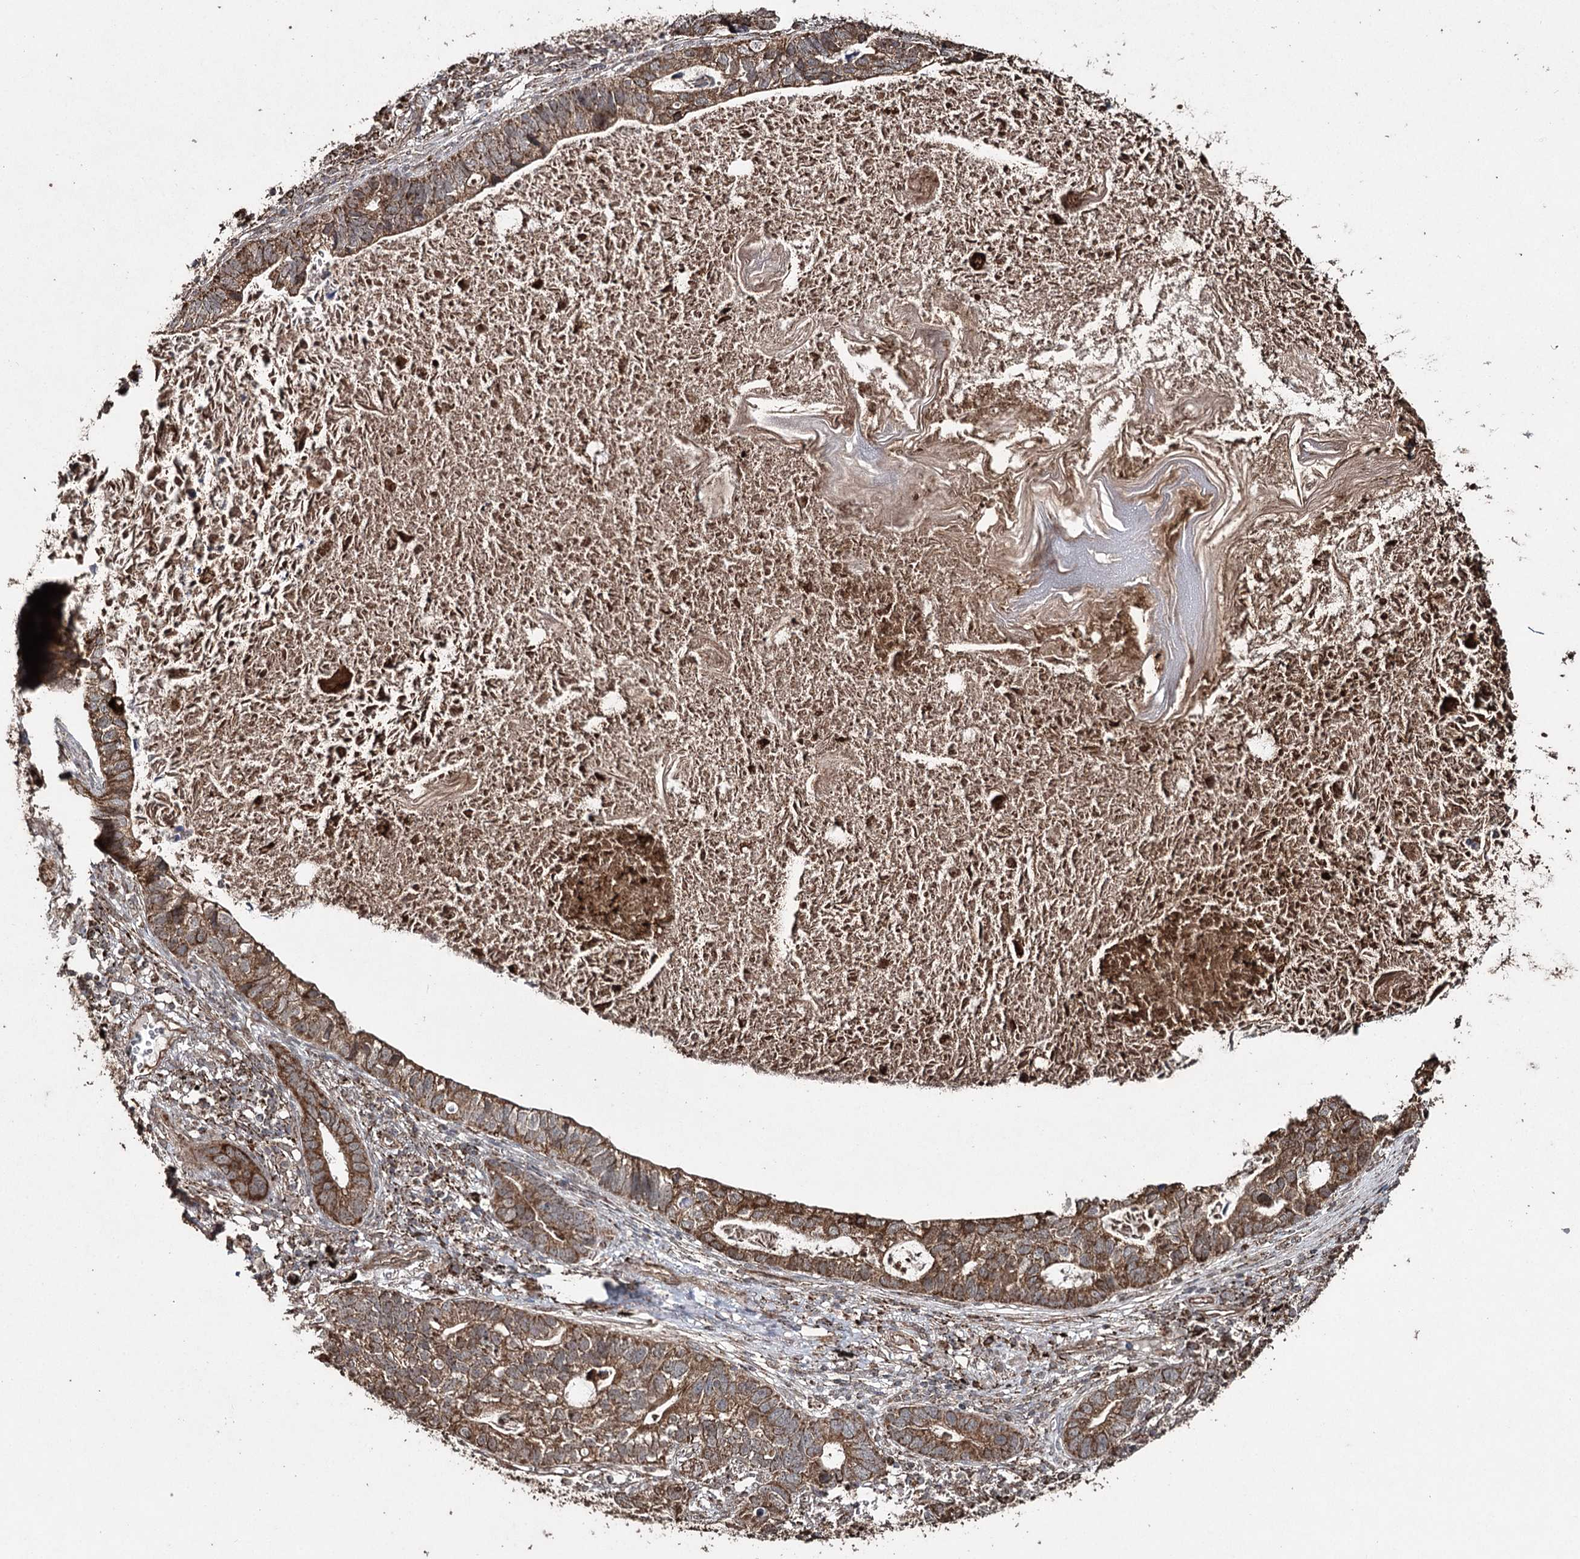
{"staining": {"intensity": "moderate", "quantity": ">75%", "location": "cytoplasmic/membranous"}, "tissue": "lung cancer", "cell_type": "Tumor cells", "image_type": "cancer", "snomed": [{"axis": "morphology", "description": "Adenocarcinoma, NOS"}, {"axis": "topography", "description": "Lung"}], "caption": "About >75% of tumor cells in lung adenocarcinoma show moderate cytoplasmic/membranous protein positivity as visualized by brown immunohistochemical staining.", "gene": "SLF2", "patient": {"sex": "male", "age": 67}}